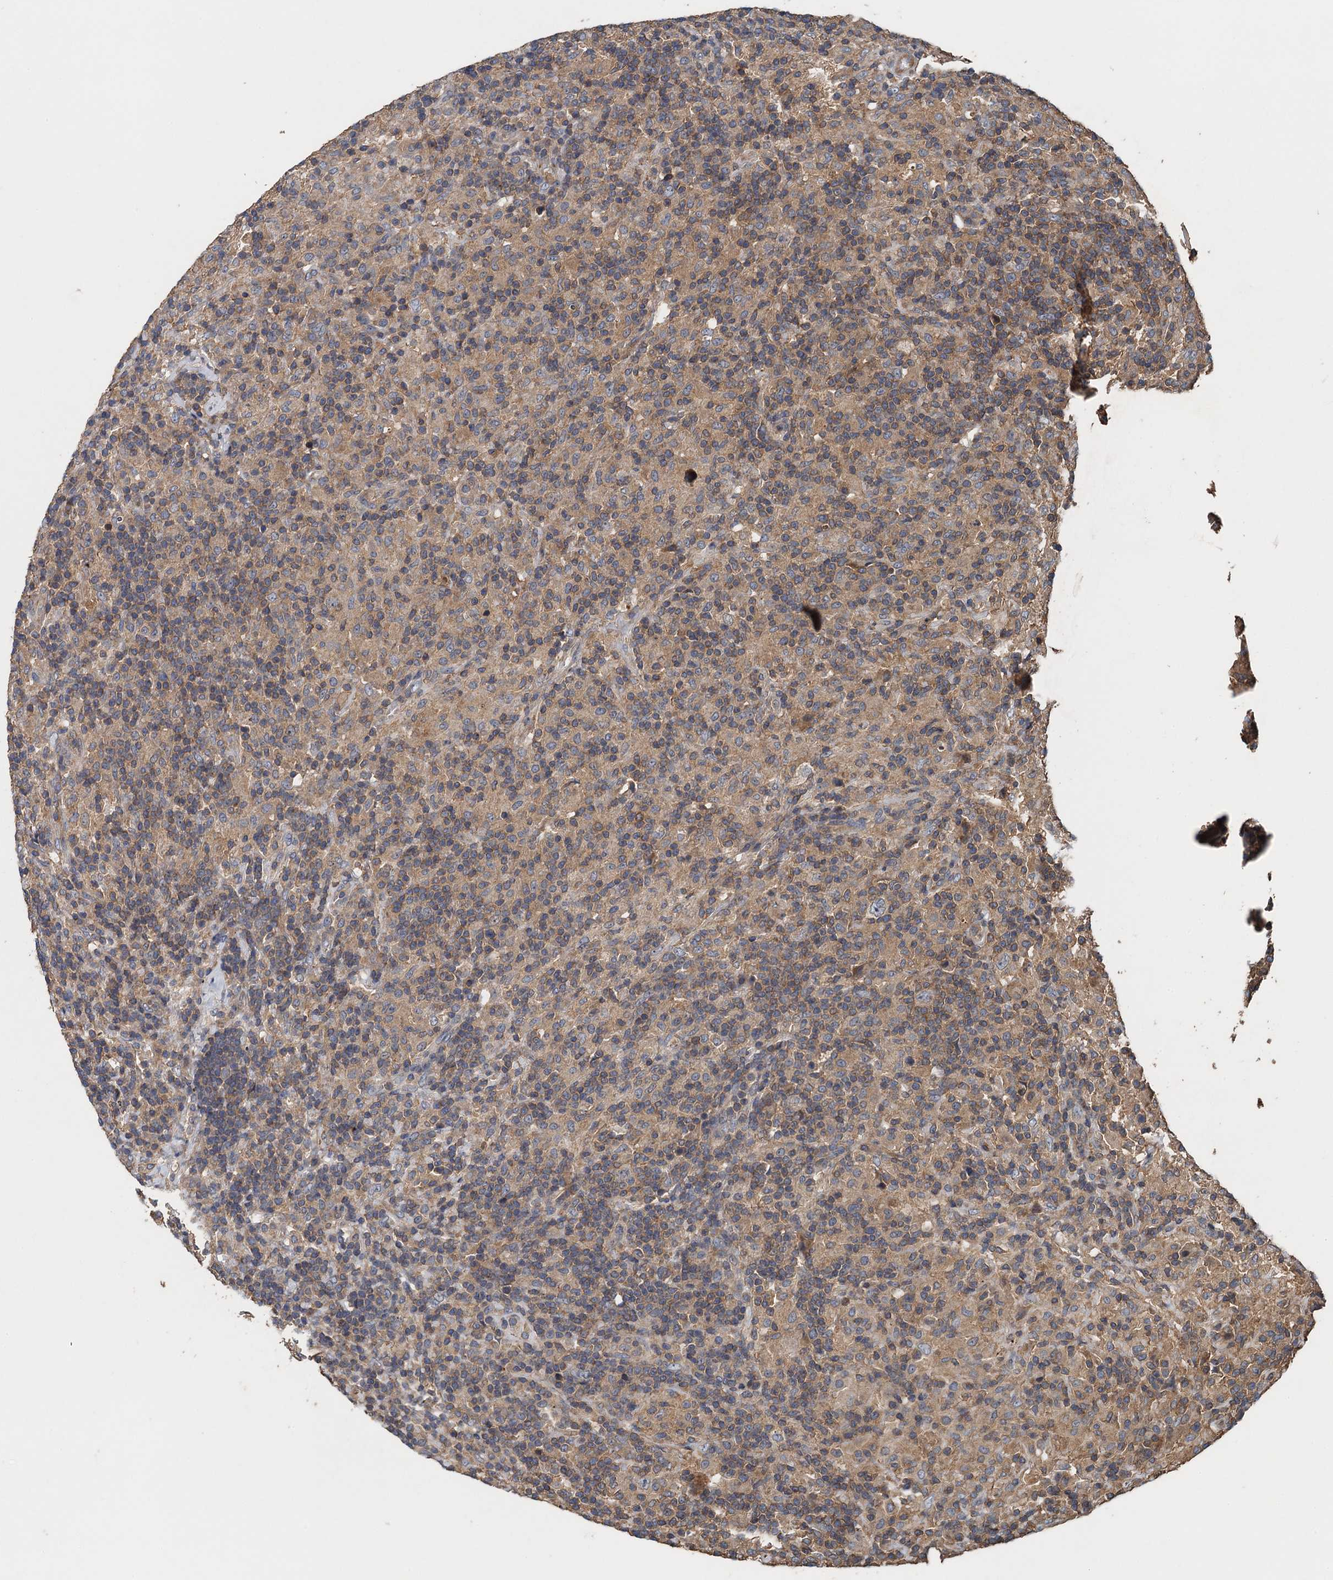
{"staining": {"intensity": "negative", "quantity": "none", "location": "none"}, "tissue": "lymphoma", "cell_type": "Tumor cells", "image_type": "cancer", "snomed": [{"axis": "morphology", "description": "Hodgkin's disease, NOS"}, {"axis": "topography", "description": "Lymph node"}], "caption": "Photomicrograph shows no protein staining in tumor cells of Hodgkin's disease tissue. The staining is performed using DAB (3,3'-diaminobenzidine) brown chromogen with nuclei counter-stained in using hematoxylin.", "gene": "BORCS5", "patient": {"sex": "male", "age": 70}}